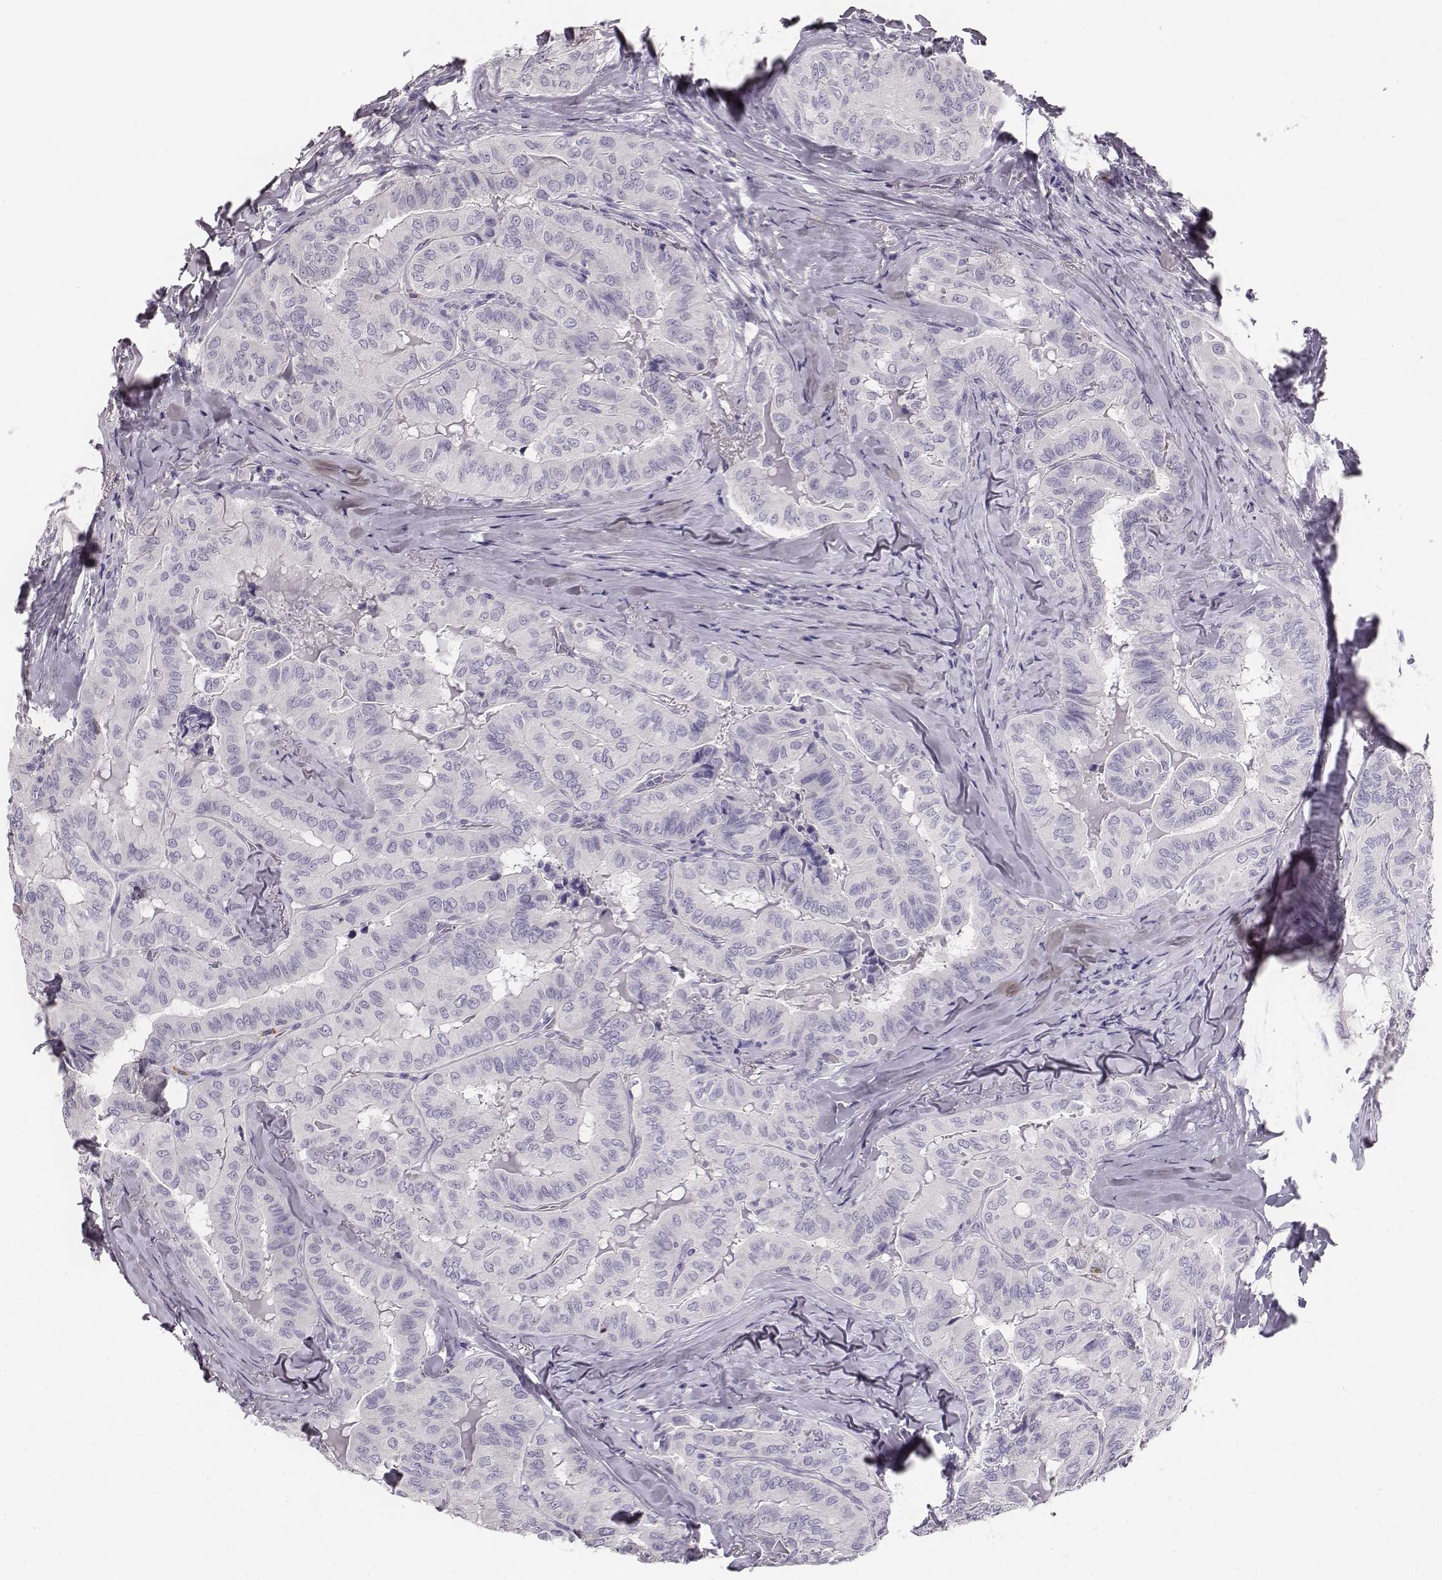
{"staining": {"intensity": "negative", "quantity": "none", "location": "none"}, "tissue": "thyroid cancer", "cell_type": "Tumor cells", "image_type": "cancer", "snomed": [{"axis": "morphology", "description": "Papillary adenocarcinoma, NOS"}, {"axis": "topography", "description": "Thyroid gland"}], "caption": "Immunohistochemistry image of neoplastic tissue: papillary adenocarcinoma (thyroid) stained with DAB (3,3'-diaminobenzidine) shows no significant protein staining in tumor cells.", "gene": "NPTXR", "patient": {"sex": "female", "age": 68}}